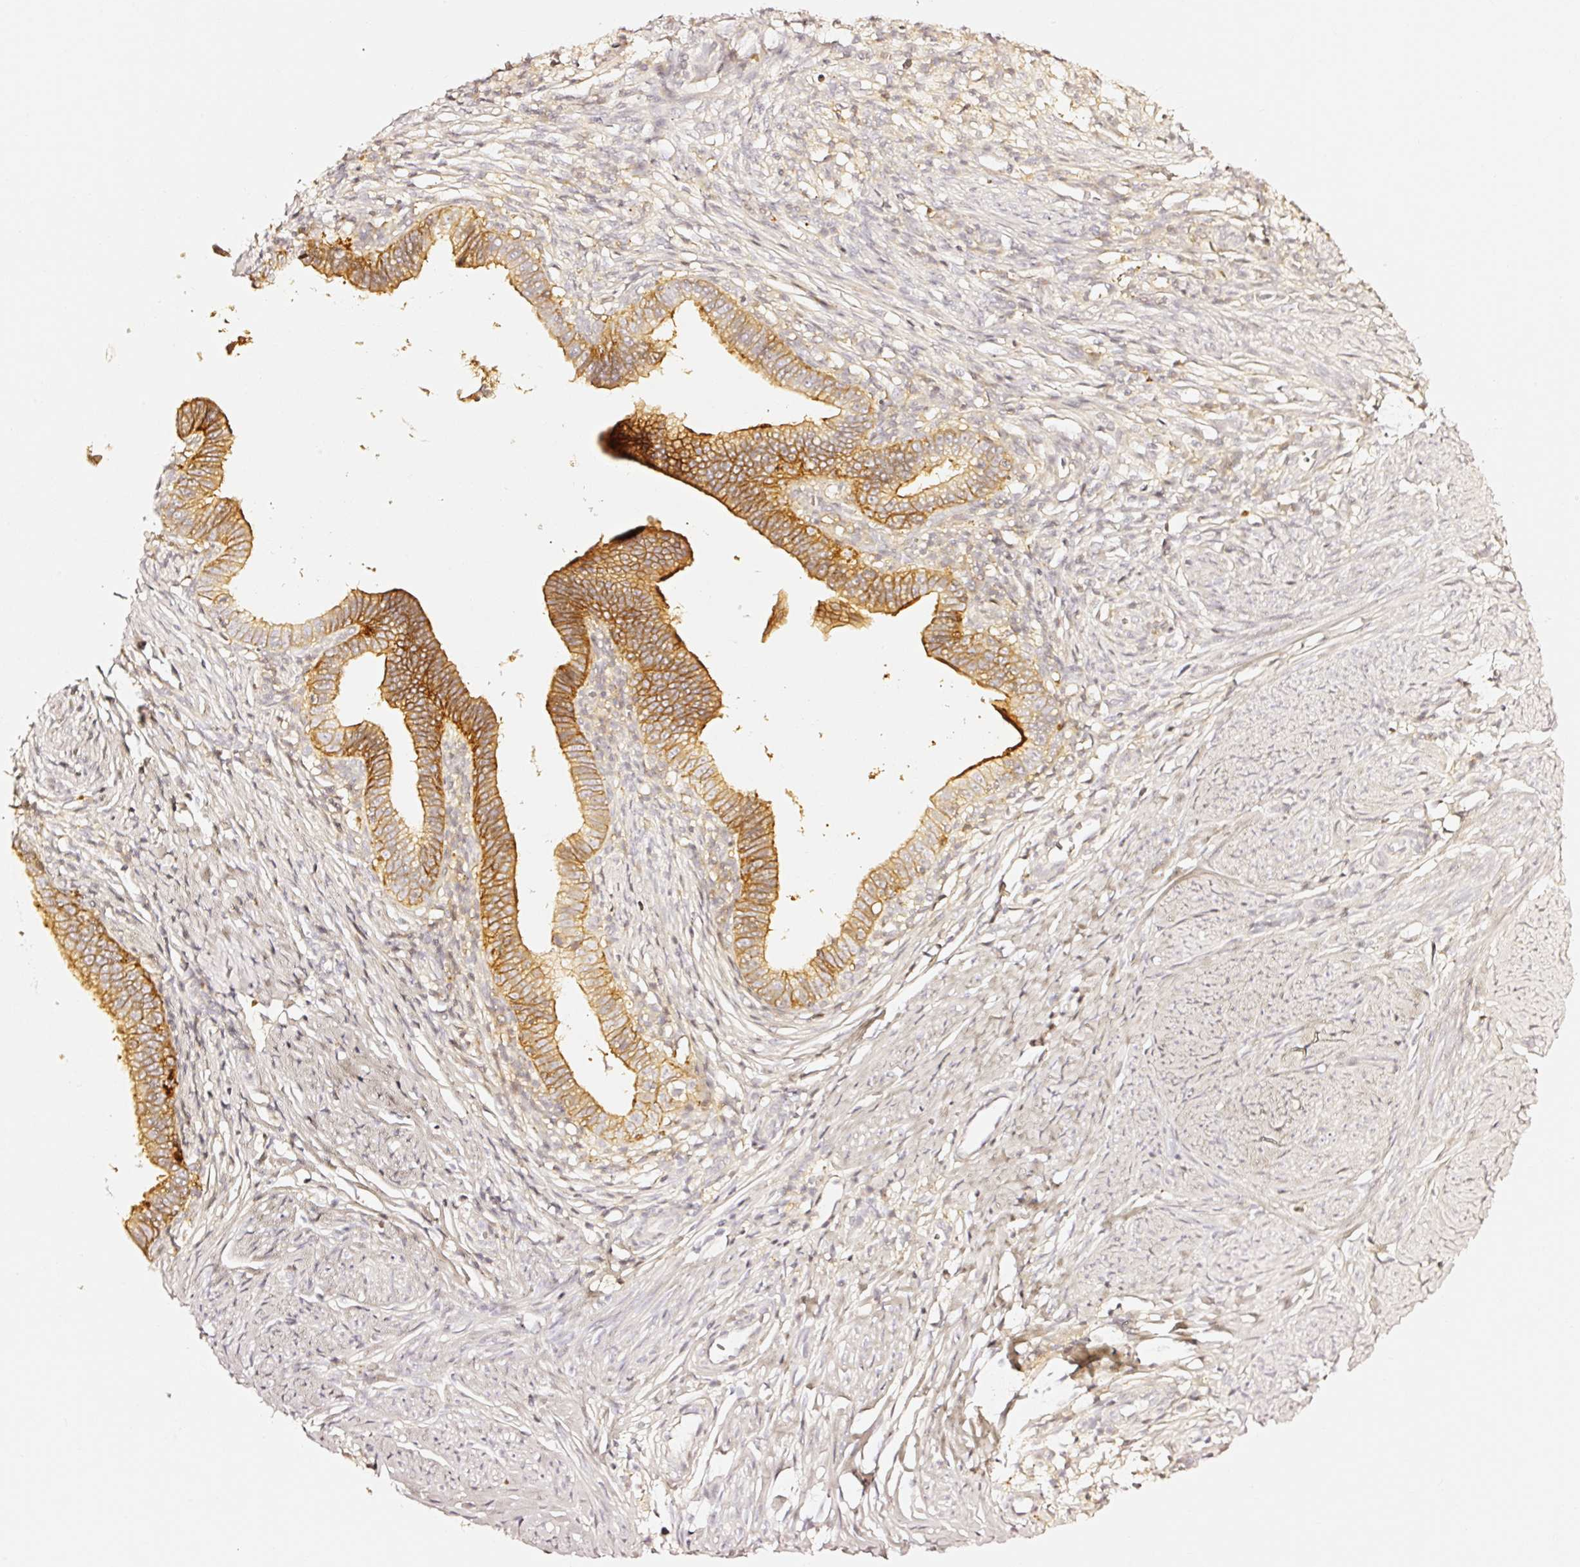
{"staining": {"intensity": "moderate", "quantity": ">75%", "location": "cytoplasmic/membranous"}, "tissue": "cervical cancer", "cell_type": "Tumor cells", "image_type": "cancer", "snomed": [{"axis": "morphology", "description": "Adenocarcinoma, NOS"}, {"axis": "topography", "description": "Cervix"}], "caption": "The micrograph displays immunohistochemical staining of adenocarcinoma (cervical). There is moderate cytoplasmic/membranous staining is identified in approximately >75% of tumor cells. The staining was performed using DAB (3,3'-diaminobenzidine), with brown indicating positive protein expression. Nuclei are stained blue with hematoxylin.", "gene": "CD47", "patient": {"sex": "female", "age": 36}}